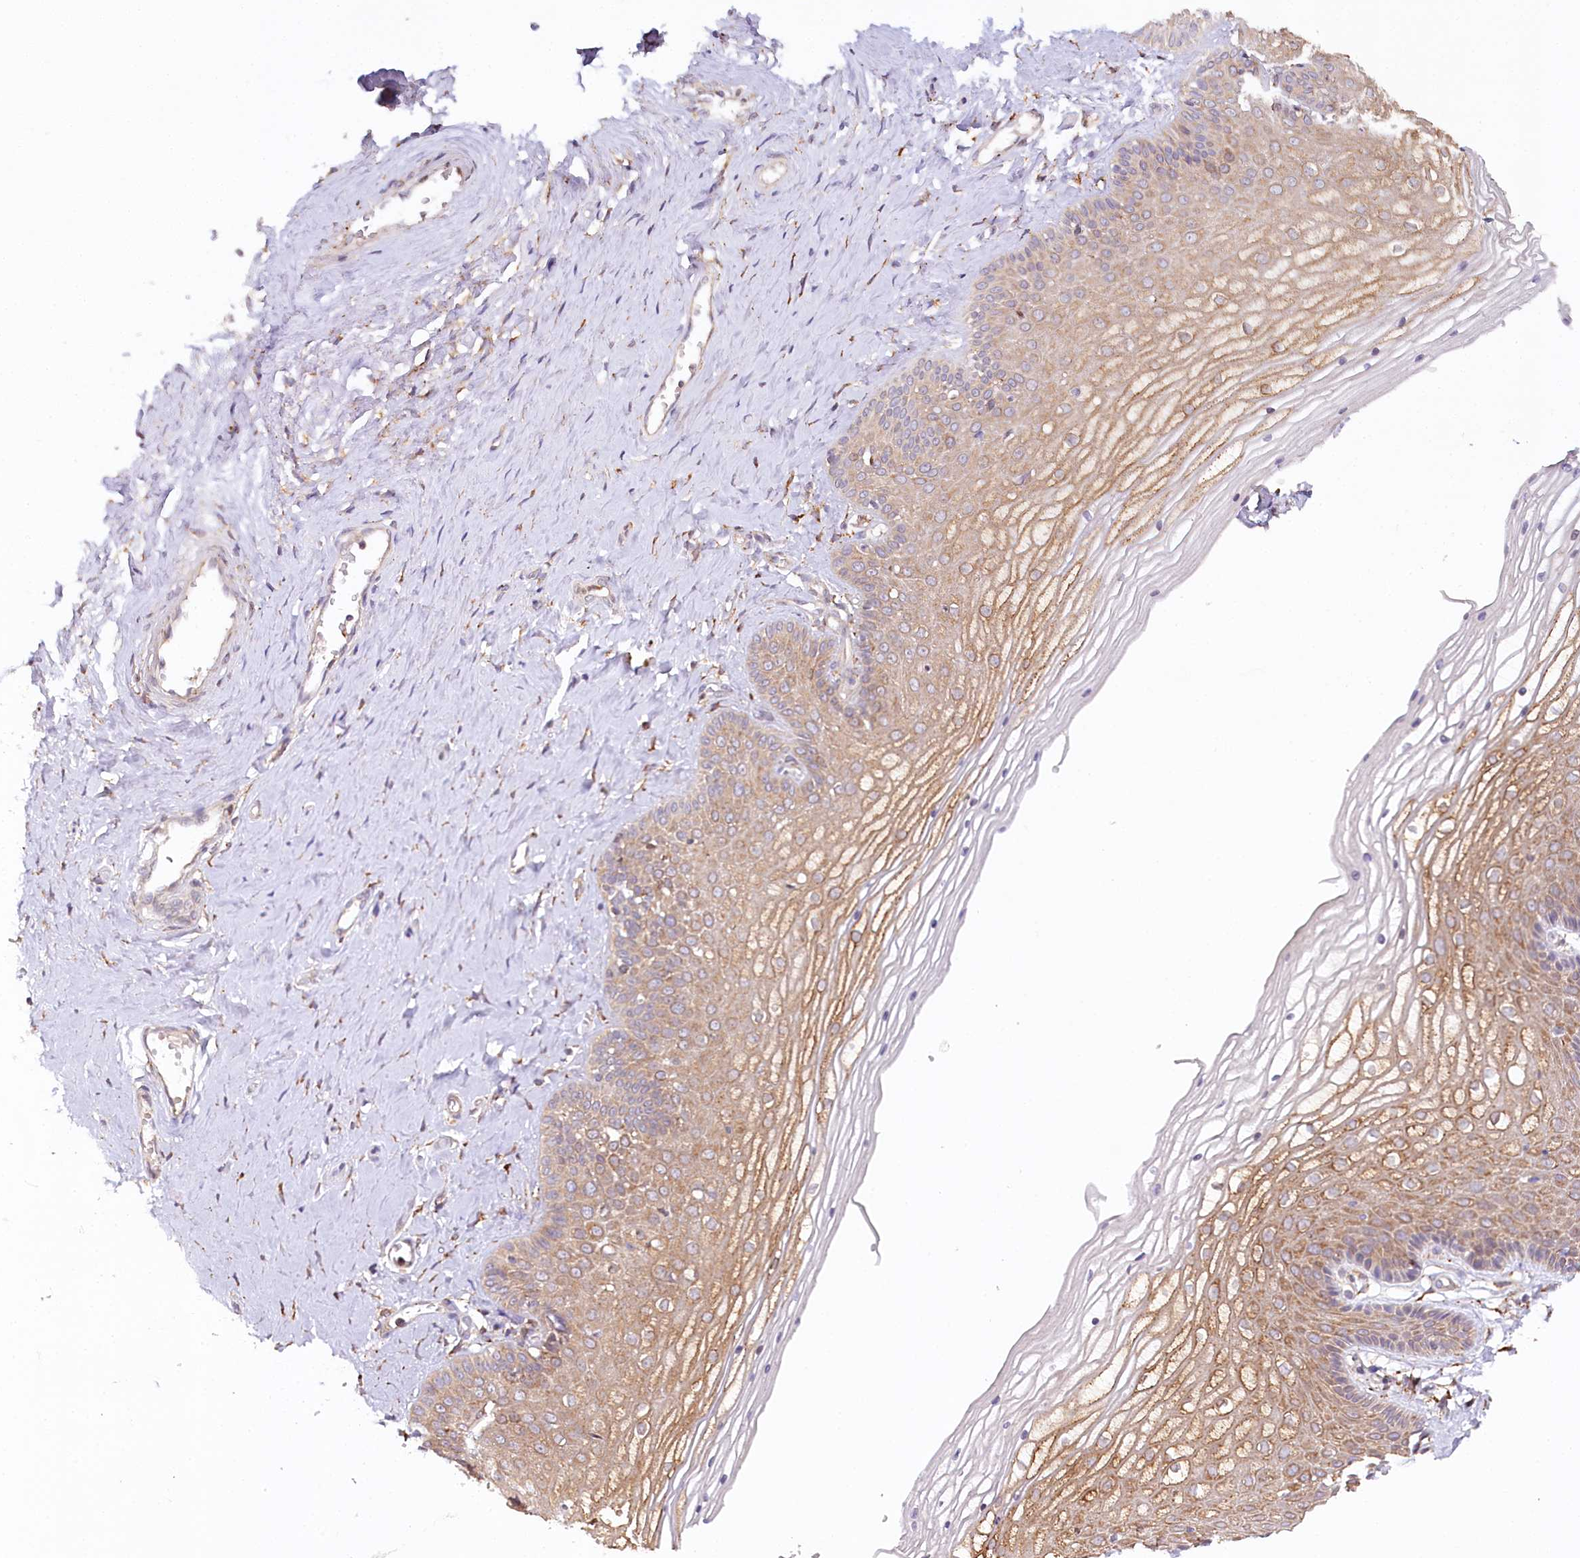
{"staining": {"intensity": "moderate", "quantity": ">75%", "location": "cytoplasmic/membranous"}, "tissue": "vagina", "cell_type": "Squamous epithelial cells", "image_type": "normal", "snomed": [{"axis": "morphology", "description": "Normal tissue, NOS"}, {"axis": "topography", "description": "Vagina"}, {"axis": "topography", "description": "Cervix"}], "caption": "Vagina stained with immunohistochemistry exhibits moderate cytoplasmic/membranous positivity in approximately >75% of squamous epithelial cells.", "gene": "VEGFA", "patient": {"sex": "female", "age": 40}}